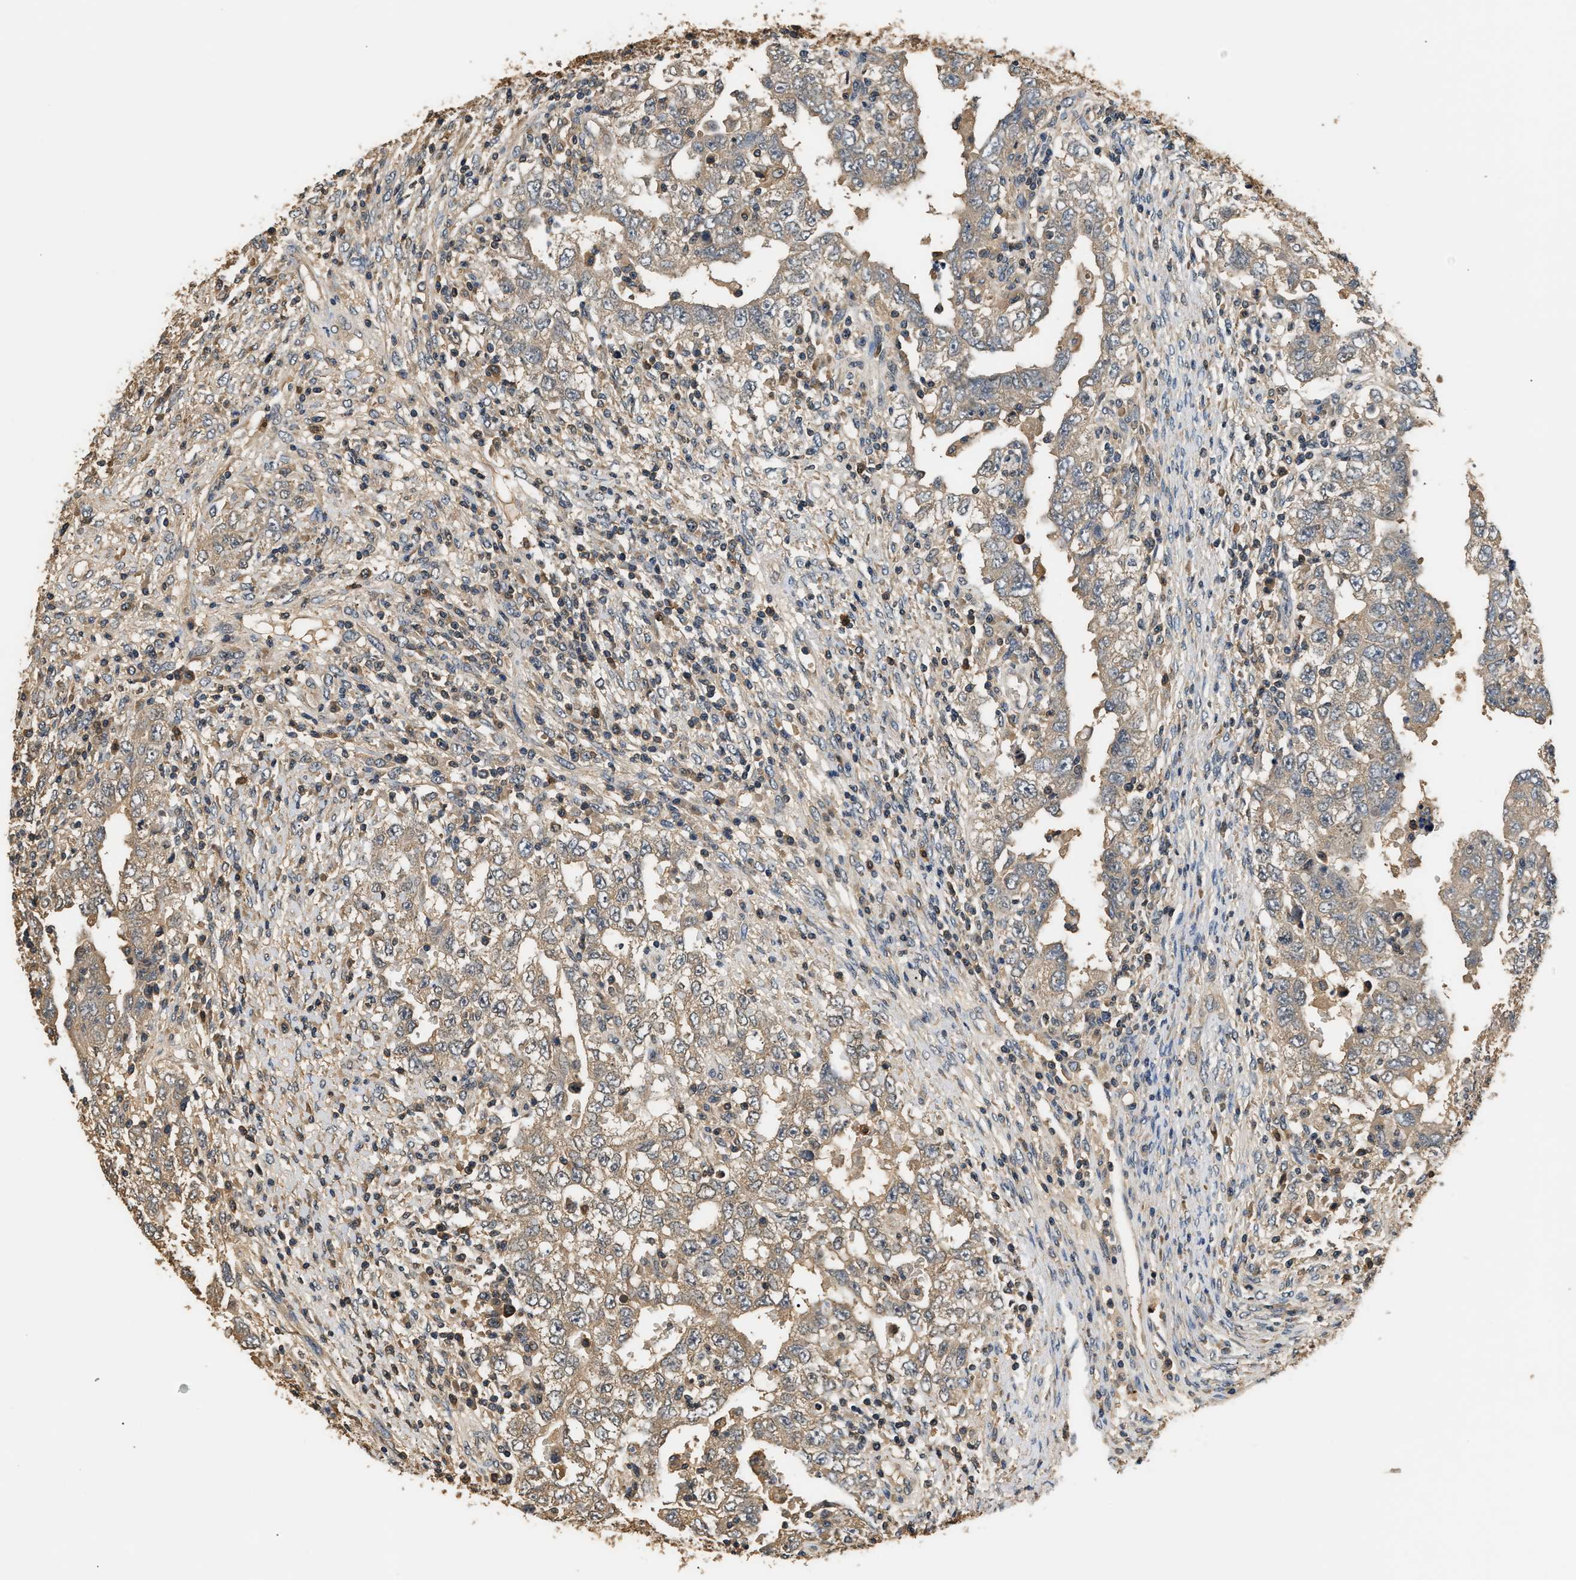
{"staining": {"intensity": "weak", "quantity": "25%-75%", "location": "cytoplasmic/membranous"}, "tissue": "testis cancer", "cell_type": "Tumor cells", "image_type": "cancer", "snomed": [{"axis": "morphology", "description": "Carcinoma, Embryonal, NOS"}, {"axis": "topography", "description": "Testis"}], "caption": "A photomicrograph of testis cancer stained for a protein exhibits weak cytoplasmic/membranous brown staining in tumor cells. (DAB (3,3'-diaminobenzidine) IHC, brown staining for protein, blue staining for nuclei).", "gene": "GPI", "patient": {"sex": "male", "age": 26}}